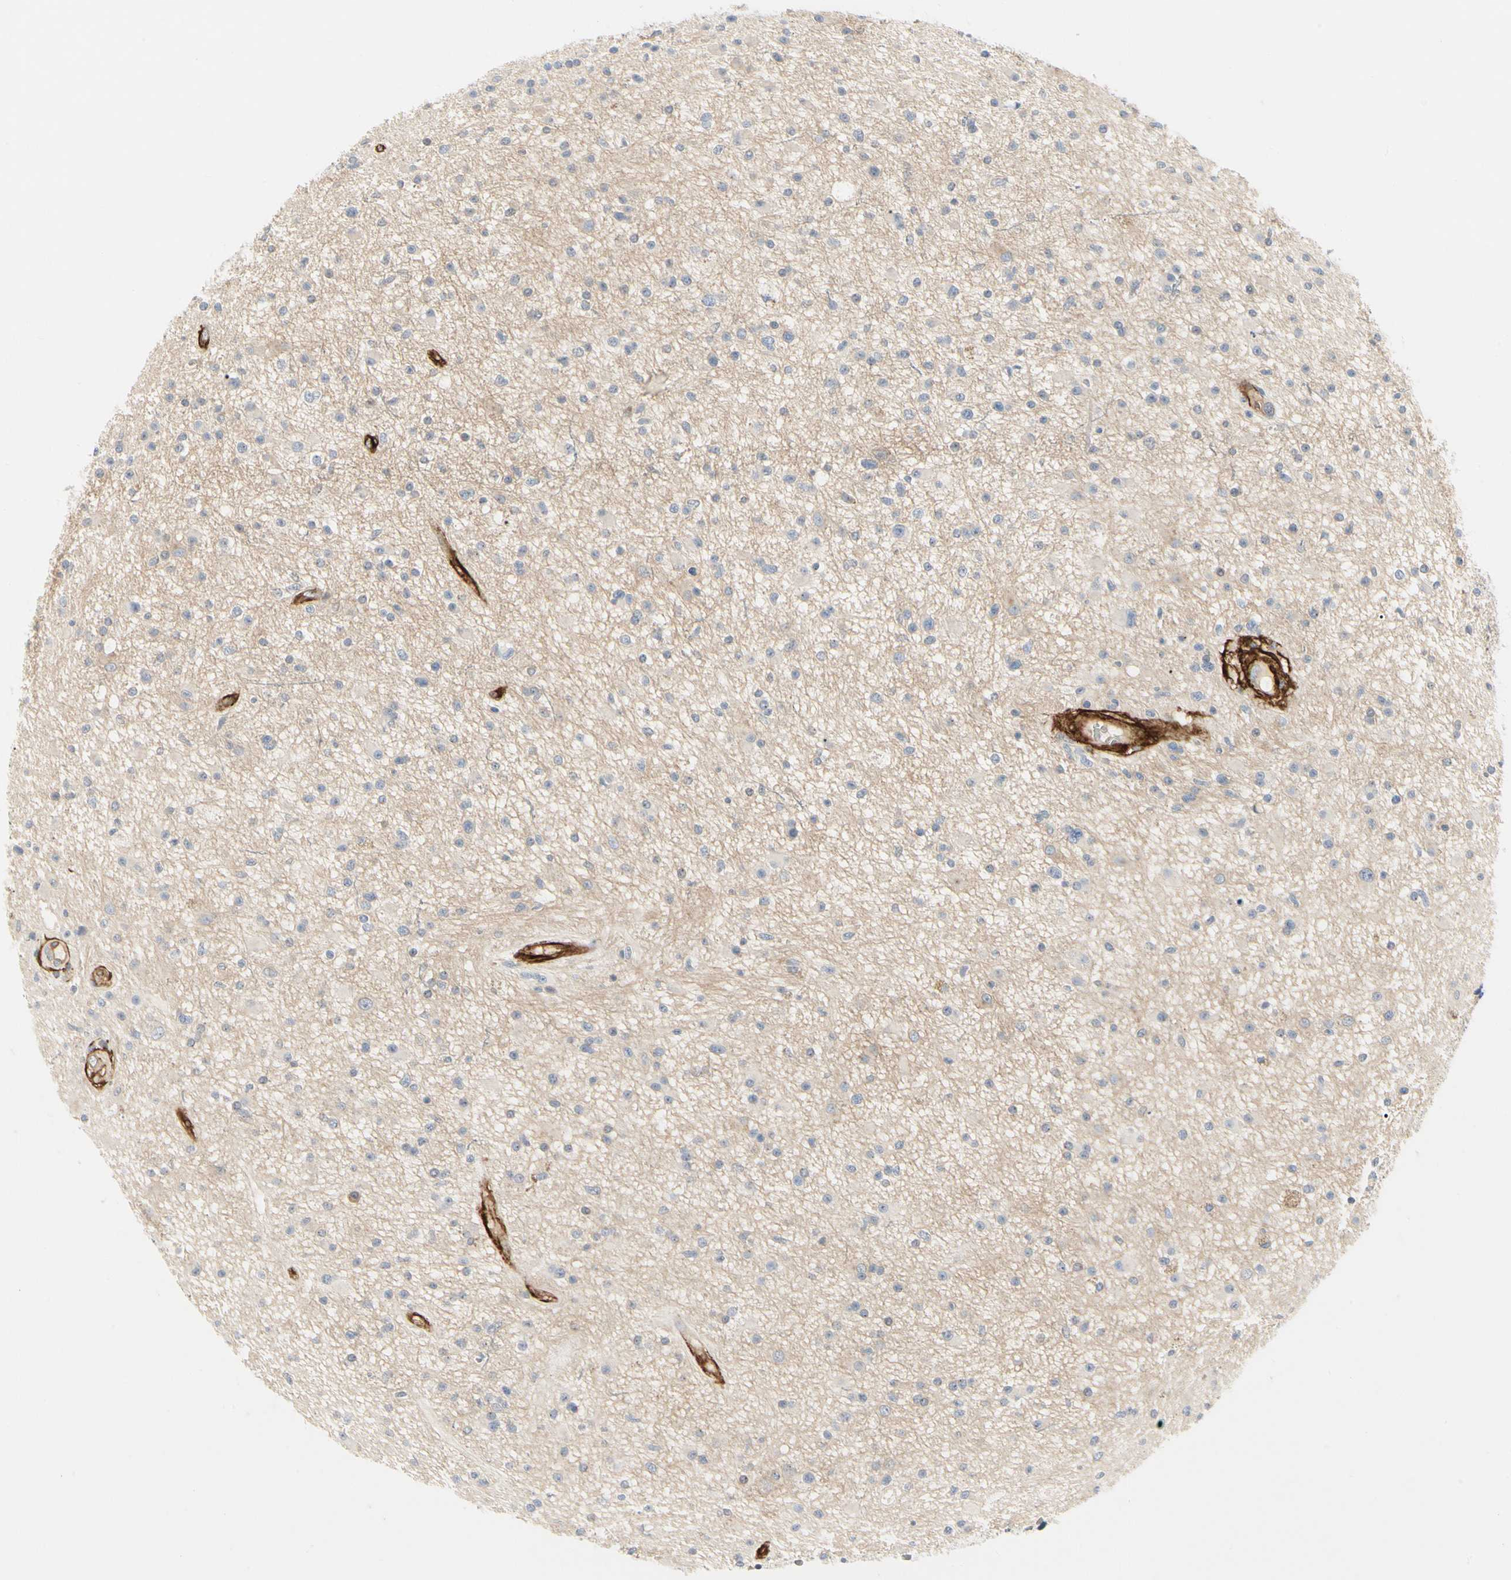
{"staining": {"intensity": "negative", "quantity": "none", "location": "none"}, "tissue": "glioma", "cell_type": "Tumor cells", "image_type": "cancer", "snomed": [{"axis": "morphology", "description": "Glioma, malignant, High grade"}, {"axis": "topography", "description": "Brain"}], "caption": "Photomicrograph shows no protein expression in tumor cells of high-grade glioma (malignant) tissue.", "gene": "GGT5", "patient": {"sex": "male", "age": 33}}